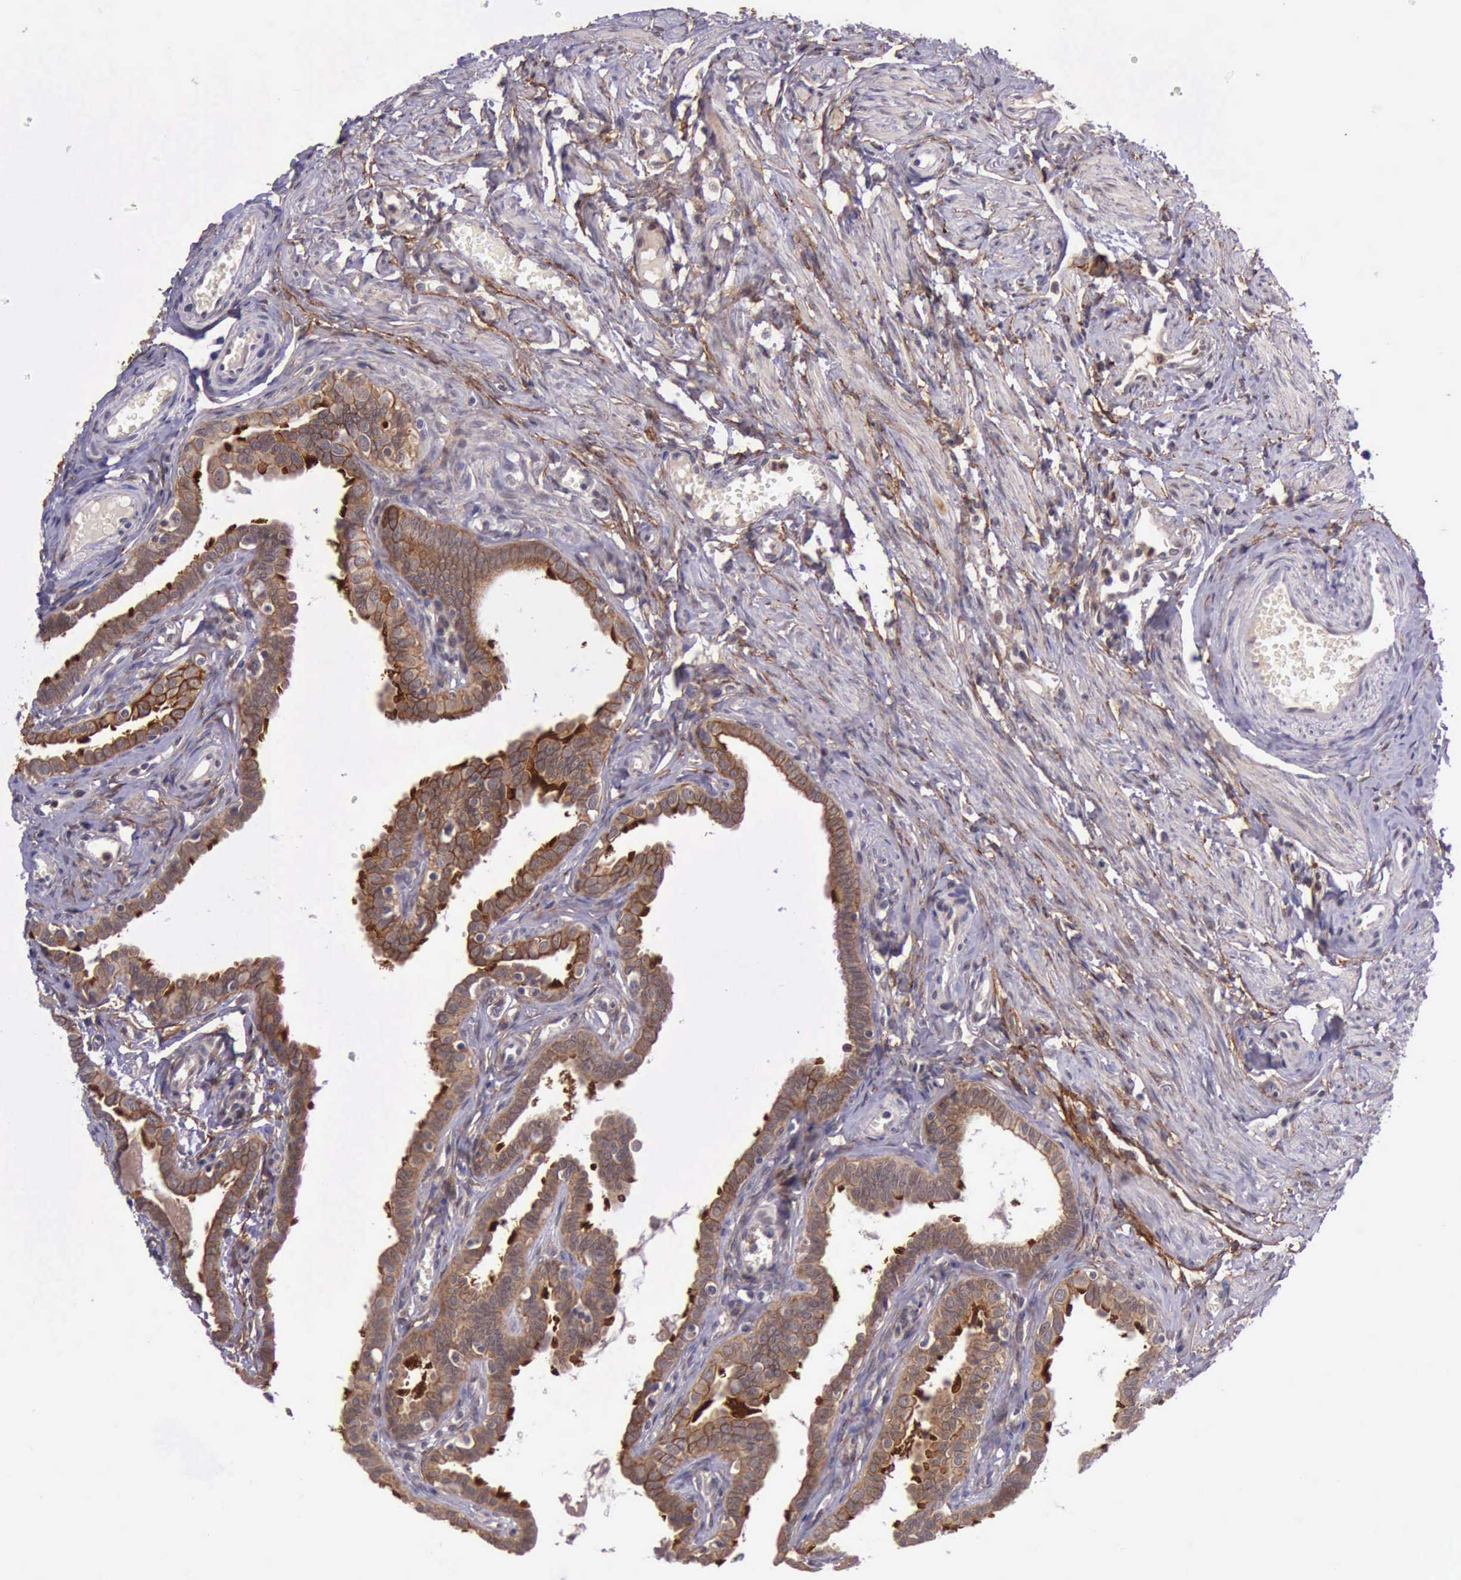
{"staining": {"intensity": "weak", "quantity": ">75%", "location": "cytoplasmic/membranous"}, "tissue": "fallopian tube", "cell_type": "Glandular cells", "image_type": "normal", "snomed": [{"axis": "morphology", "description": "Normal tissue, NOS"}, {"axis": "topography", "description": "Fallopian tube"}], "caption": "This image exhibits IHC staining of benign fallopian tube, with low weak cytoplasmic/membranous staining in about >75% of glandular cells.", "gene": "PRICKLE3", "patient": {"sex": "female", "age": 67}}